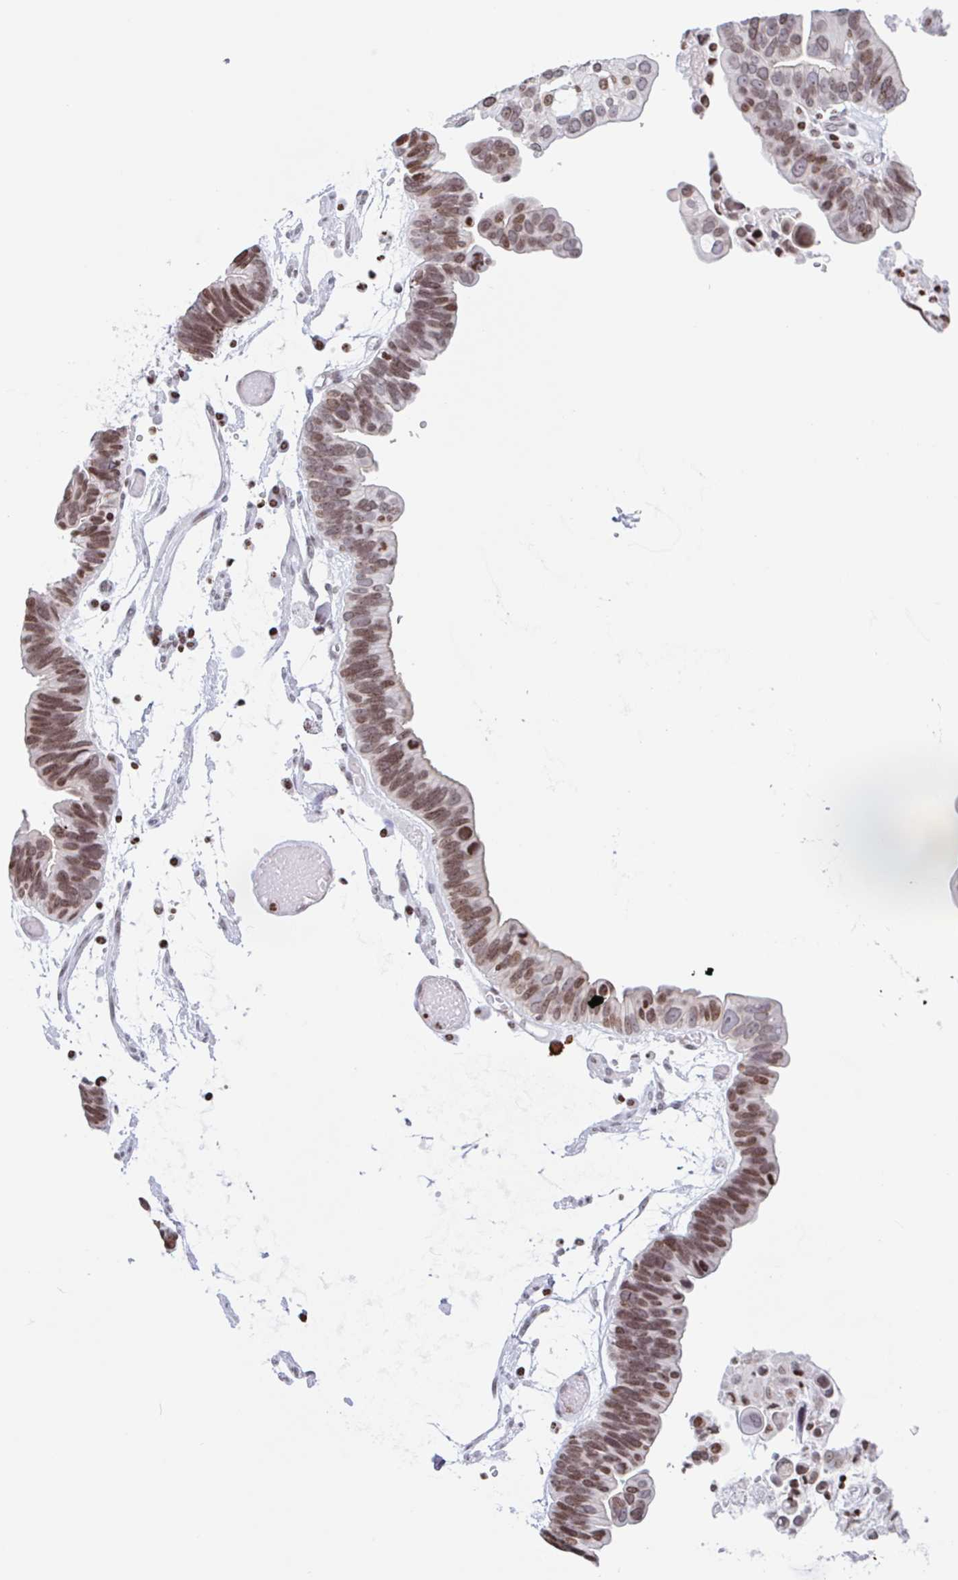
{"staining": {"intensity": "moderate", "quantity": ">75%", "location": "nuclear"}, "tissue": "ovarian cancer", "cell_type": "Tumor cells", "image_type": "cancer", "snomed": [{"axis": "morphology", "description": "Cystadenocarcinoma, serous, NOS"}, {"axis": "topography", "description": "Ovary"}], "caption": "Ovarian serous cystadenocarcinoma stained for a protein (brown) displays moderate nuclear positive positivity in about >75% of tumor cells.", "gene": "NOL6", "patient": {"sex": "female", "age": 56}}